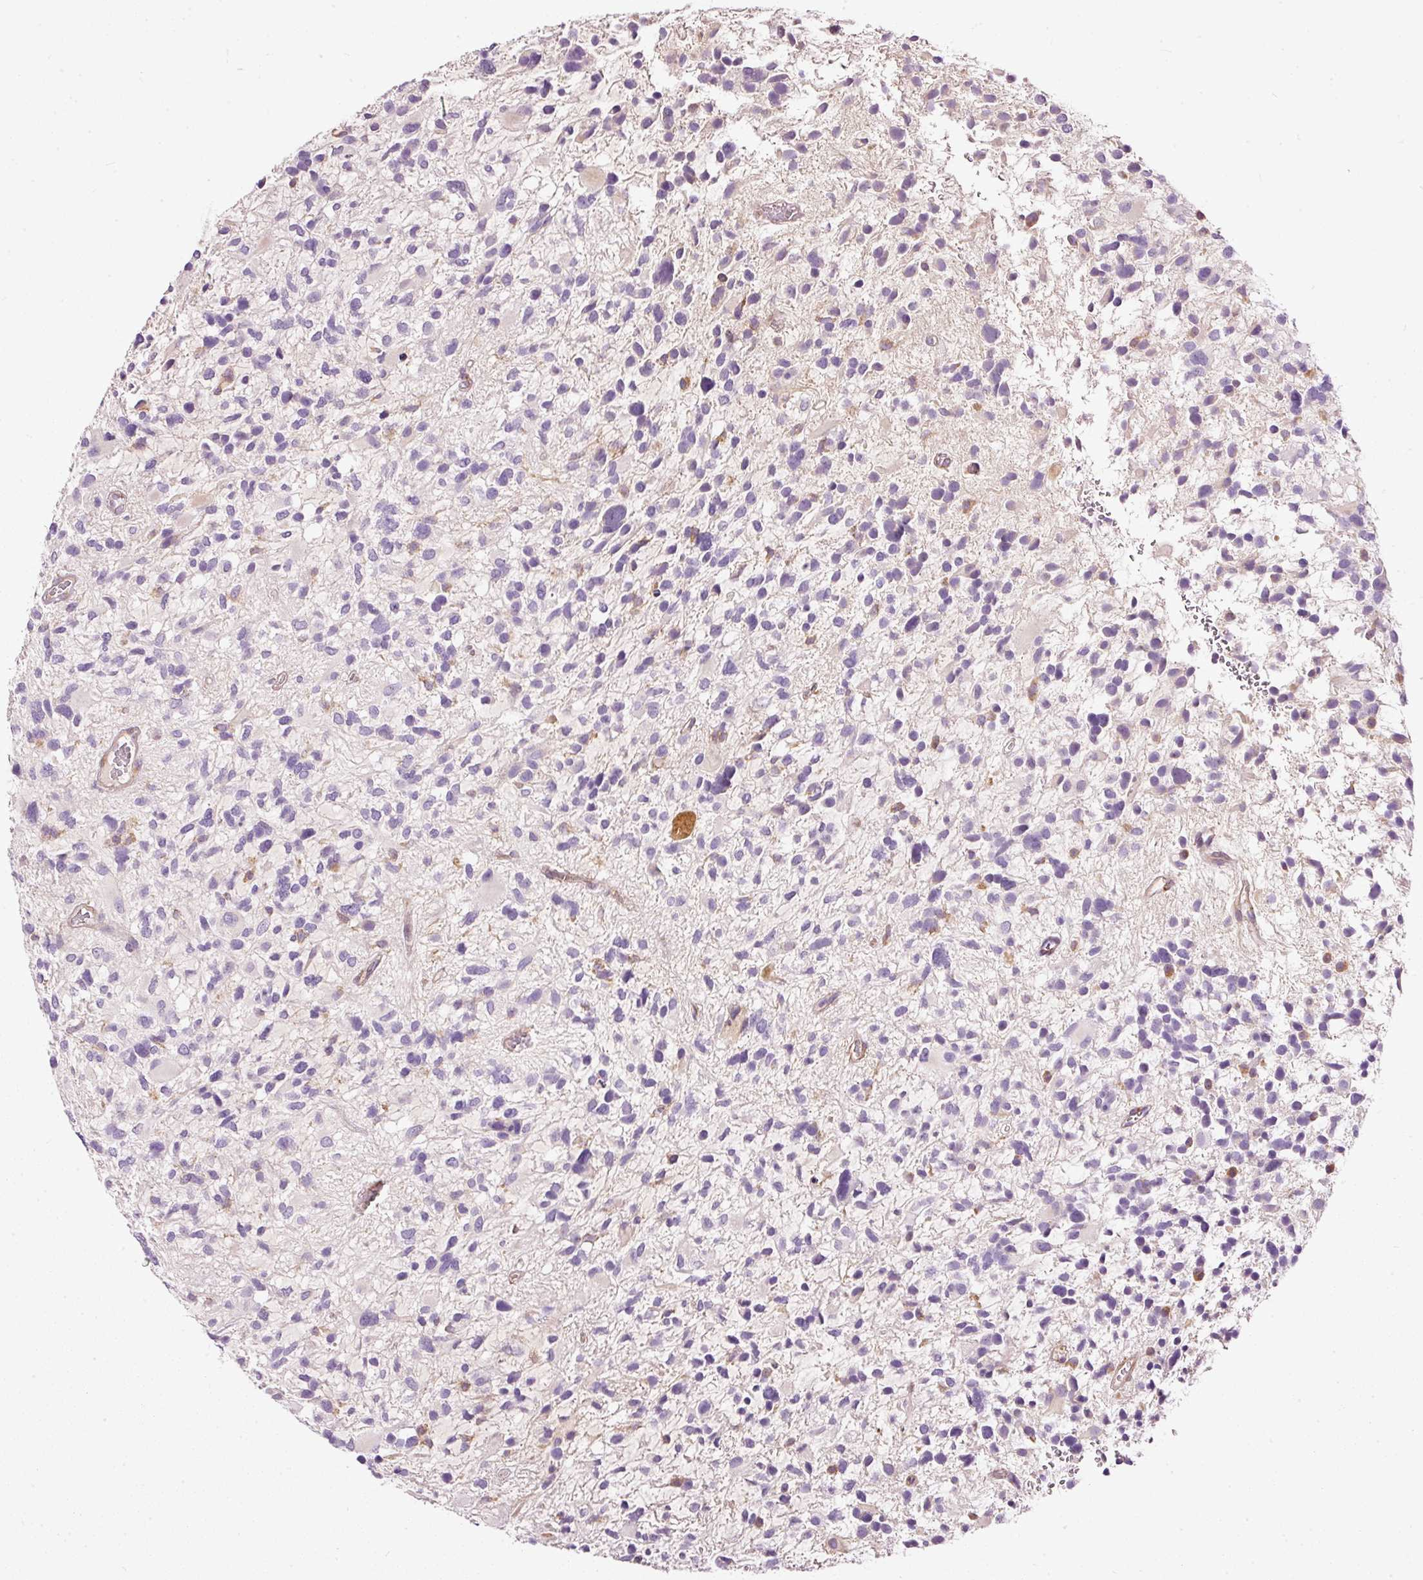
{"staining": {"intensity": "negative", "quantity": "none", "location": "none"}, "tissue": "glioma", "cell_type": "Tumor cells", "image_type": "cancer", "snomed": [{"axis": "morphology", "description": "Glioma, malignant, High grade"}, {"axis": "topography", "description": "Brain"}], "caption": "Photomicrograph shows no significant protein staining in tumor cells of glioma.", "gene": "PAQR9", "patient": {"sex": "female", "age": 11}}